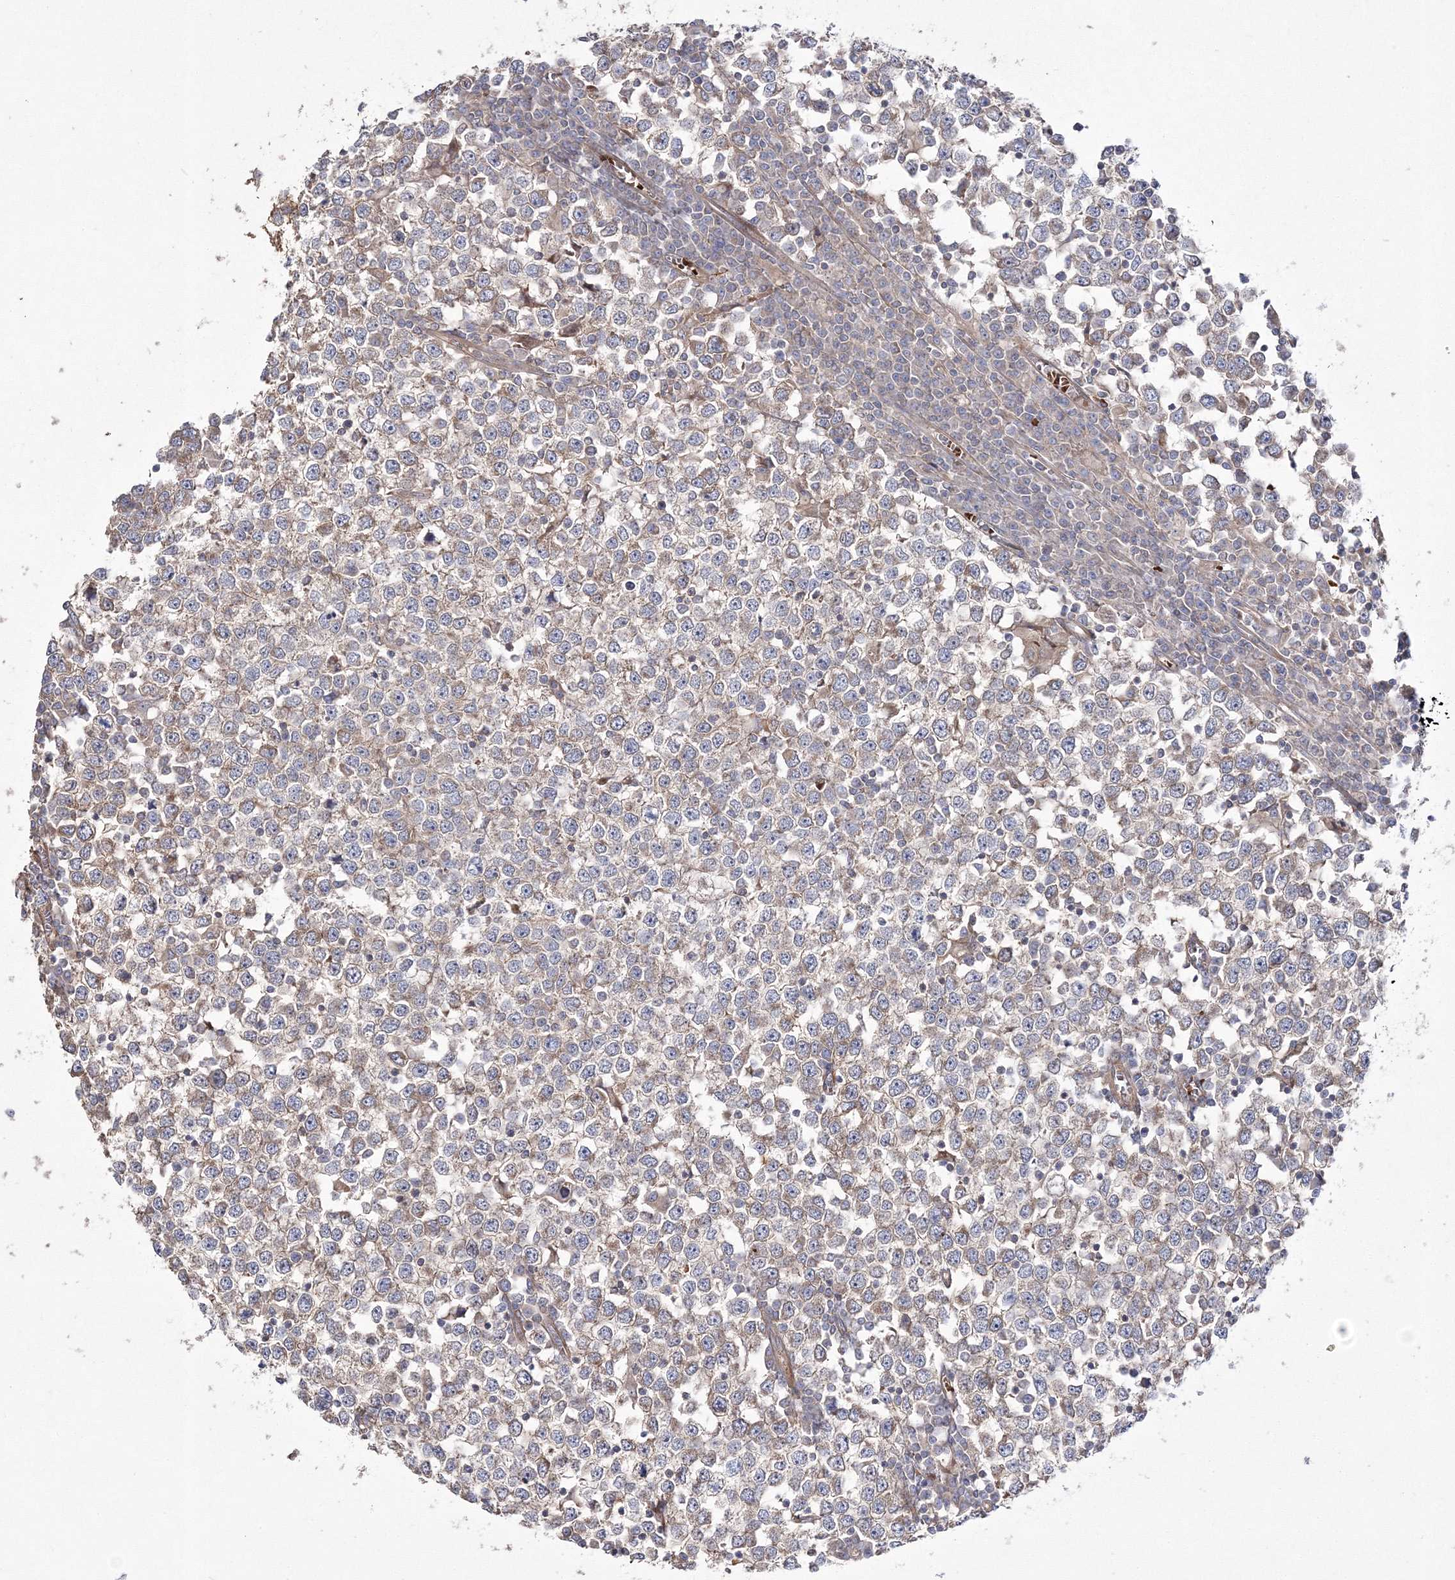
{"staining": {"intensity": "weak", "quantity": "25%-75%", "location": "cytoplasmic/membranous"}, "tissue": "testis cancer", "cell_type": "Tumor cells", "image_type": "cancer", "snomed": [{"axis": "morphology", "description": "Seminoma, NOS"}, {"axis": "topography", "description": "Testis"}], "caption": "Immunohistochemistry (IHC) of human testis seminoma shows low levels of weak cytoplasmic/membranous positivity in approximately 25%-75% of tumor cells.", "gene": "ZSWIM6", "patient": {"sex": "male", "age": 65}}